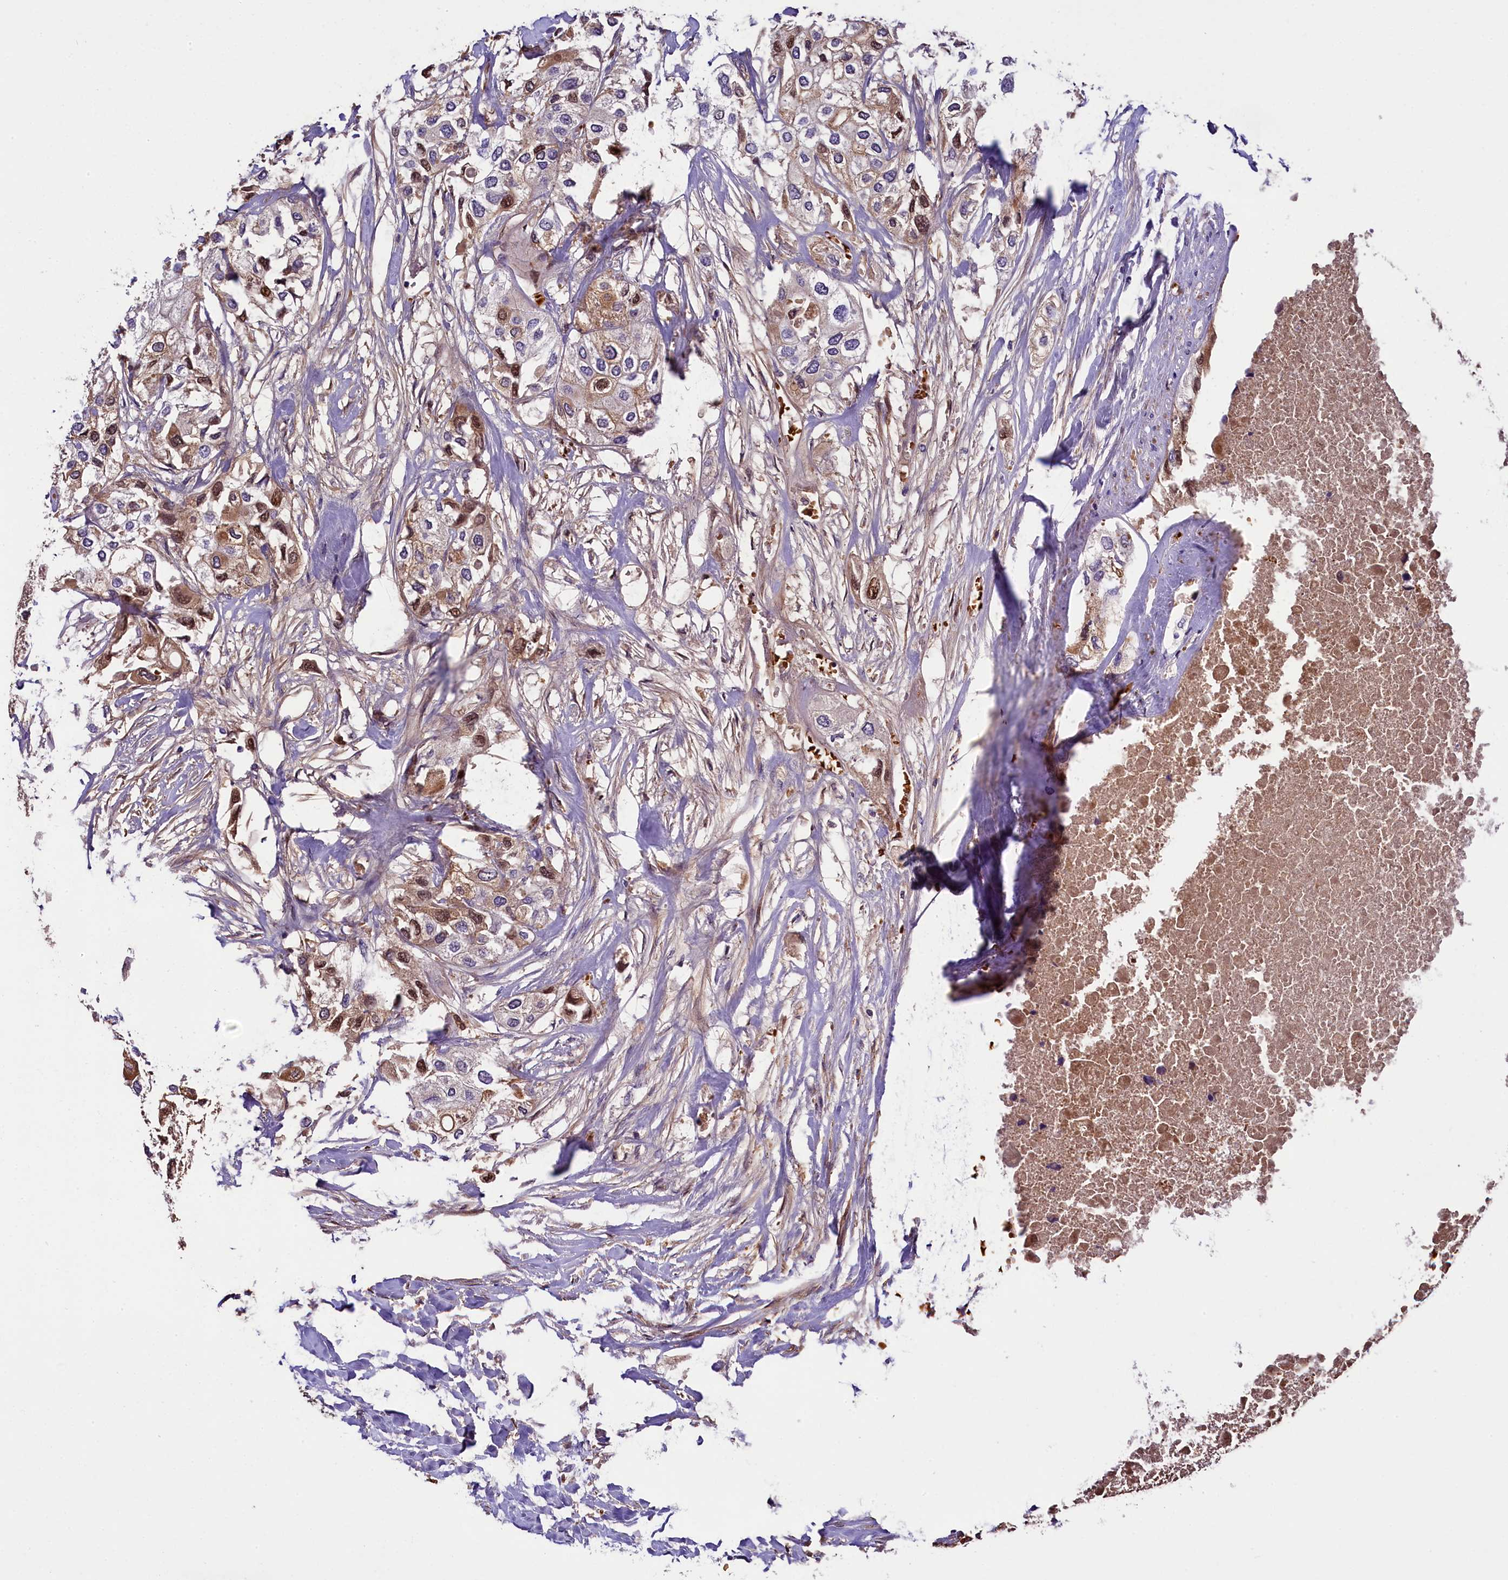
{"staining": {"intensity": "weak", "quantity": "25%-75%", "location": "cytoplasmic/membranous,nuclear"}, "tissue": "urothelial cancer", "cell_type": "Tumor cells", "image_type": "cancer", "snomed": [{"axis": "morphology", "description": "Urothelial carcinoma, High grade"}, {"axis": "topography", "description": "Urinary bladder"}], "caption": "DAB immunohistochemical staining of urothelial carcinoma (high-grade) exhibits weak cytoplasmic/membranous and nuclear protein expression in approximately 25%-75% of tumor cells.", "gene": "PHAF1", "patient": {"sex": "male", "age": 64}}